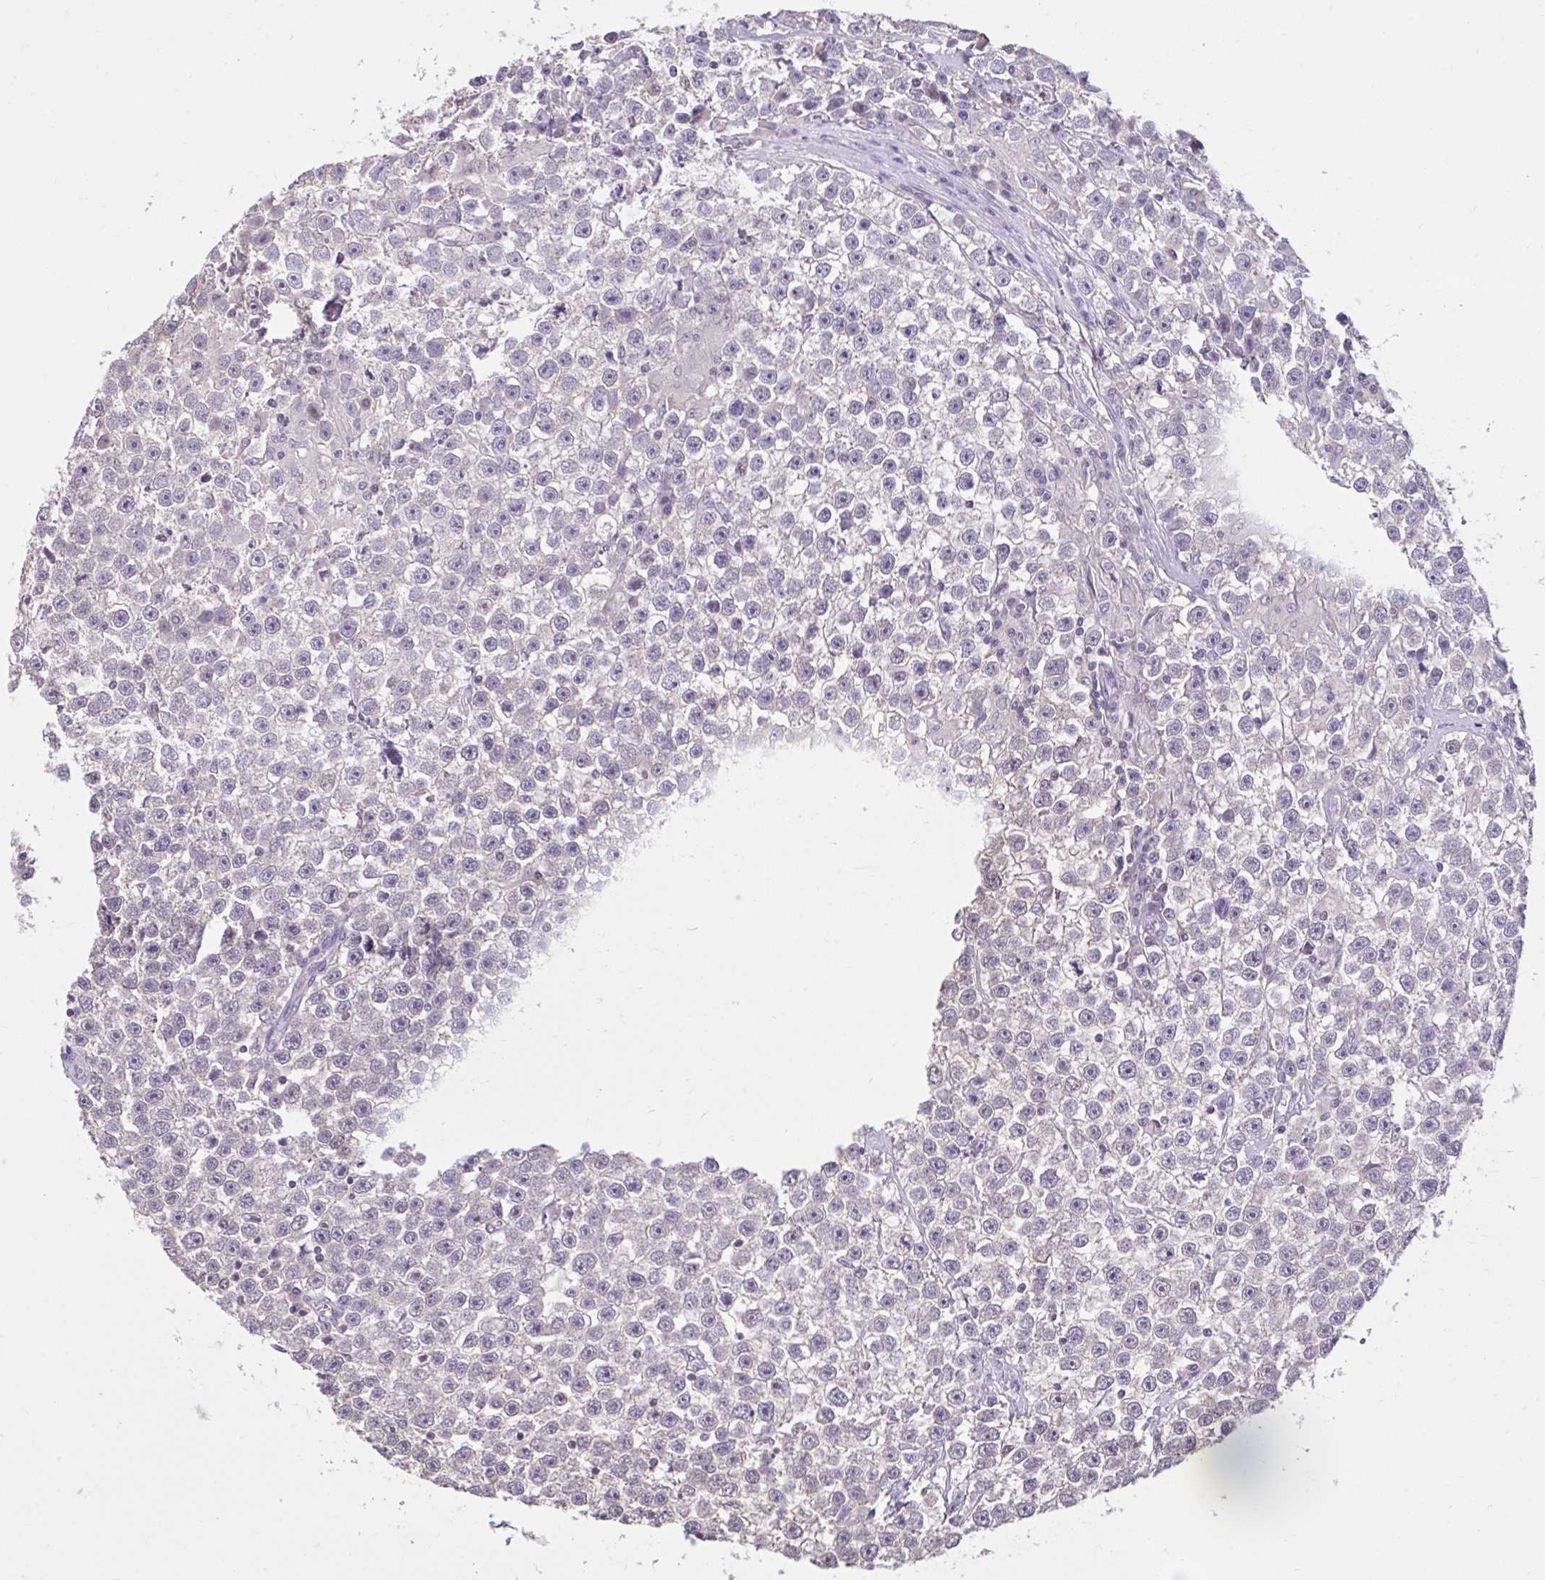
{"staining": {"intensity": "negative", "quantity": "none", "location": "none"}, "tissue": "testis cancer", "cell_type": "Tumor cells", "image_type": "cancer", "snomed": [{"axis": "morphology", "description": "Seminoma, NOS"}, {"axis": "topography", "description": "Testis"}], "caption": "Image shows no significant protein expression in tumor cells of testis cancer (seminoma).", "gene": "CDH19", "patient": {"sex": "male", "age": 31}}